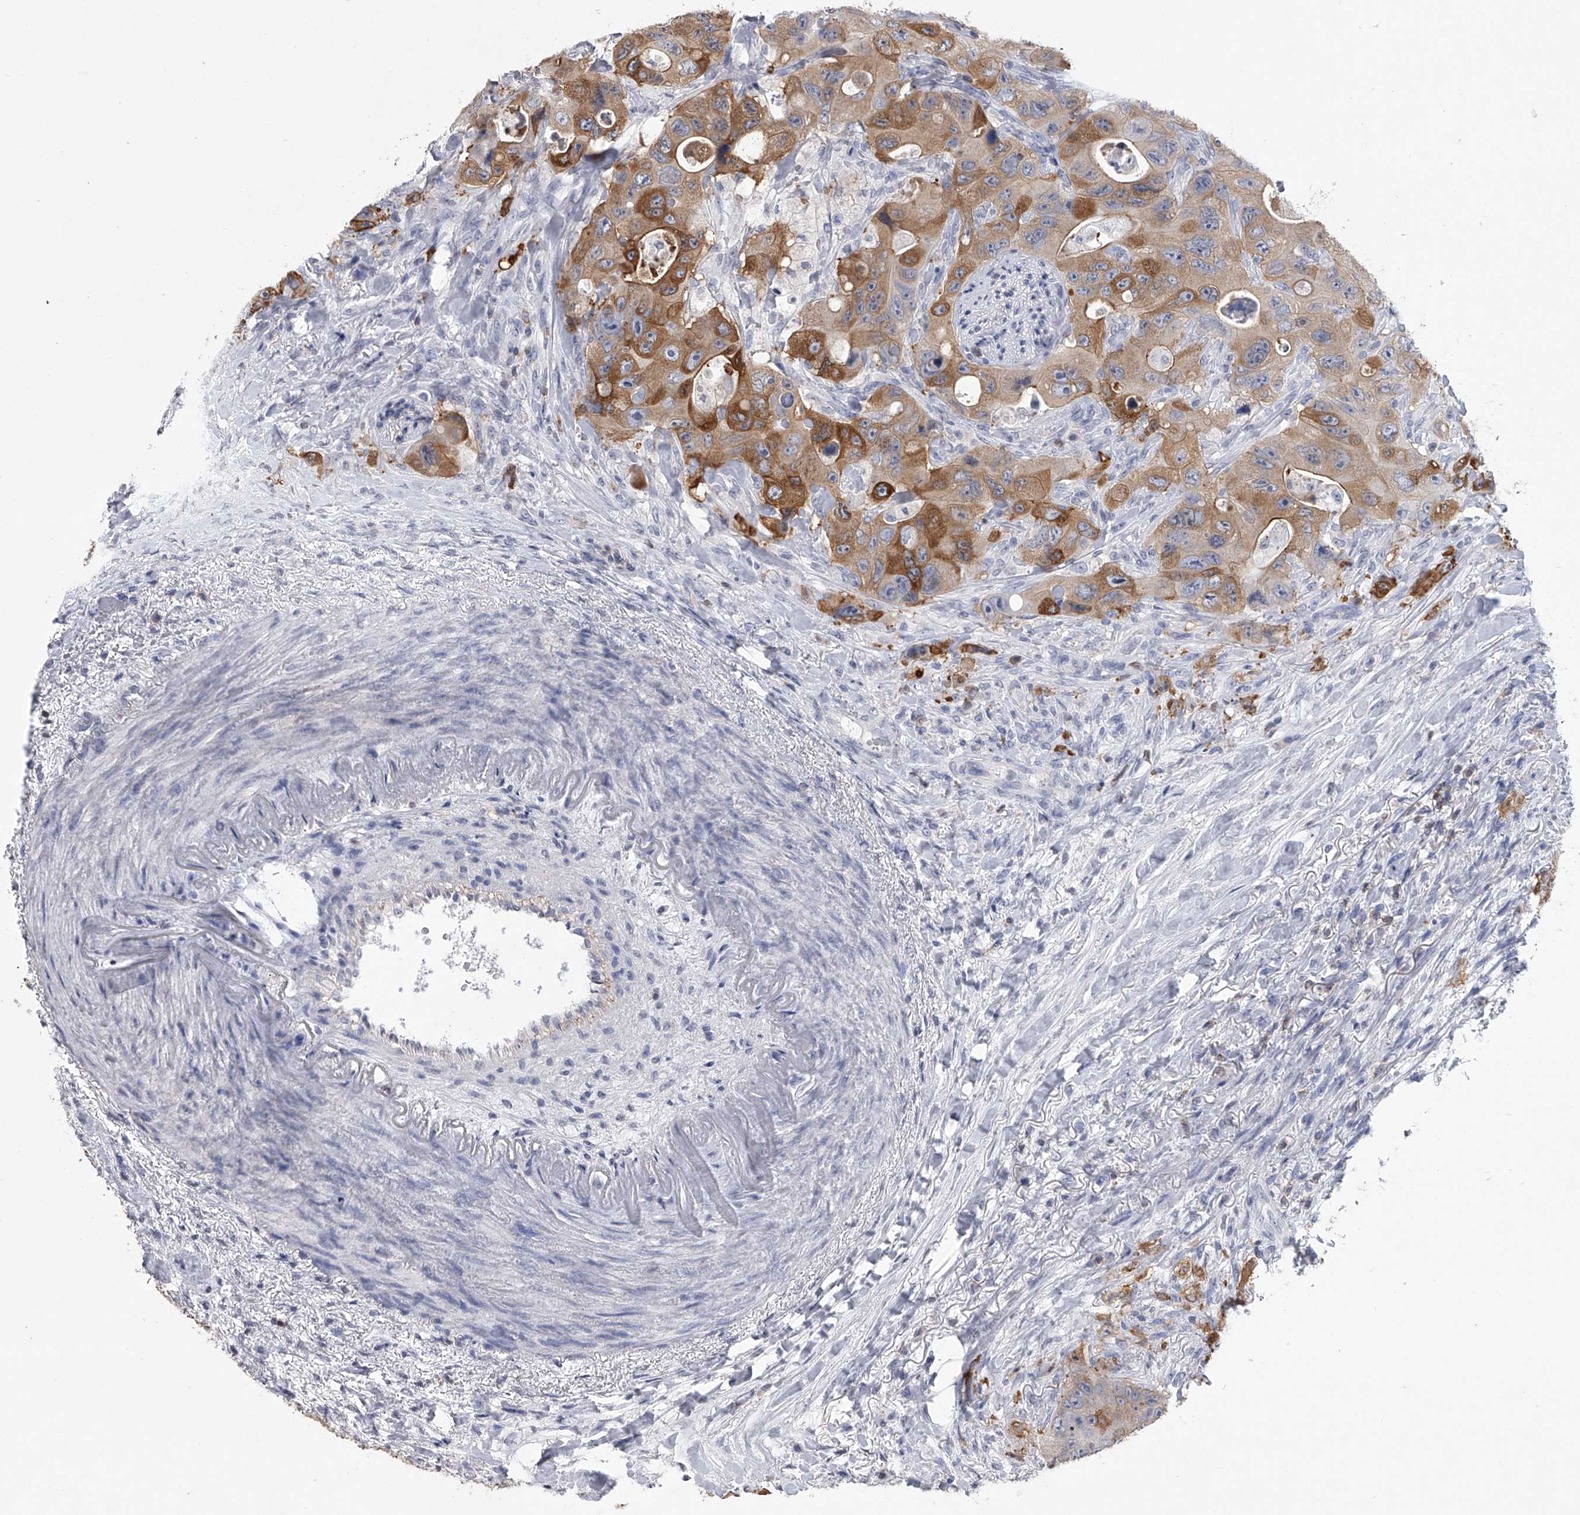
{"staining": {"intensity": "moderate", "quantity": ">75%", "location": "cytoplasmic/membranous"}, "tissue": "colorectal cancer", "cell_type": "Tumor cells", "image_type": "cancer", "snomed": [{"axis": "morphology", "description": "Adenocarcinoma, NOS"}, {"axis": "topography", "description": "Colon"}], "caption": "Protein staining reveals moderate cytoplasmic/membranous positivity in approximately >75% of tumor cells in colorectal cancer (adenocarcinoma).", "gene": "TASP1", "patient": {"sex": "female", "age": 46}}